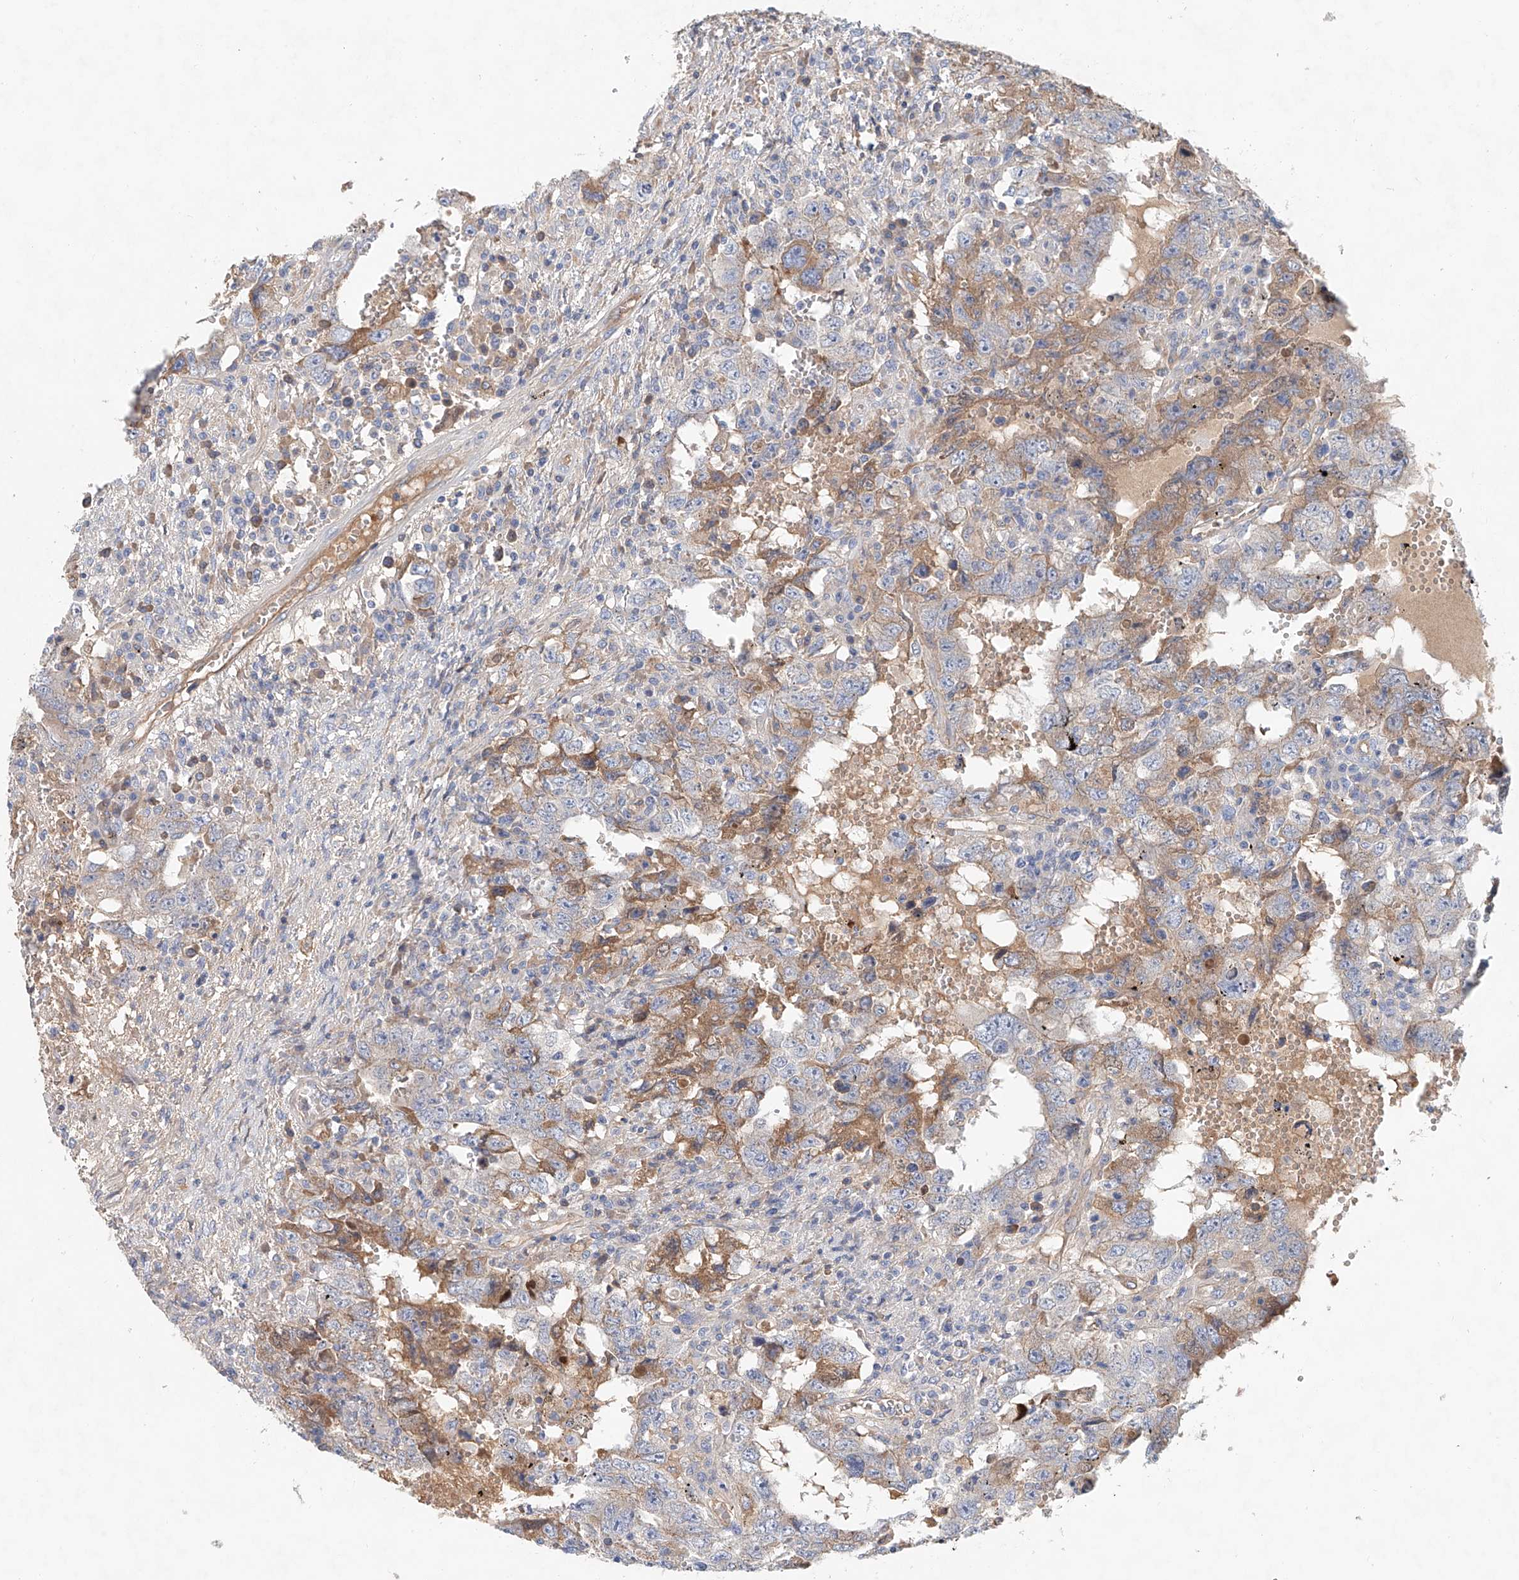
{"staining": {"intensity": "moderate", "quantity": "<25%", "location": "cytoplasmic/membranous"}, "tissue": "testis cancer", "cell_type": "Tumor cells", "image_type": "cancer", "snomed": [{"axis": "morphology", "description": "Carcinoma, Embryonal, NOS"}, {"axis": "topography", "description": "Testis"}], "caption": "The image reveals staining of testis embryonal carcinoma, revealing moderate cytoplasmic/membranous protein staining (brown color) within tumor cells.", "gene": "FRYL", "patient": {"sex": "male", "age": 26}}